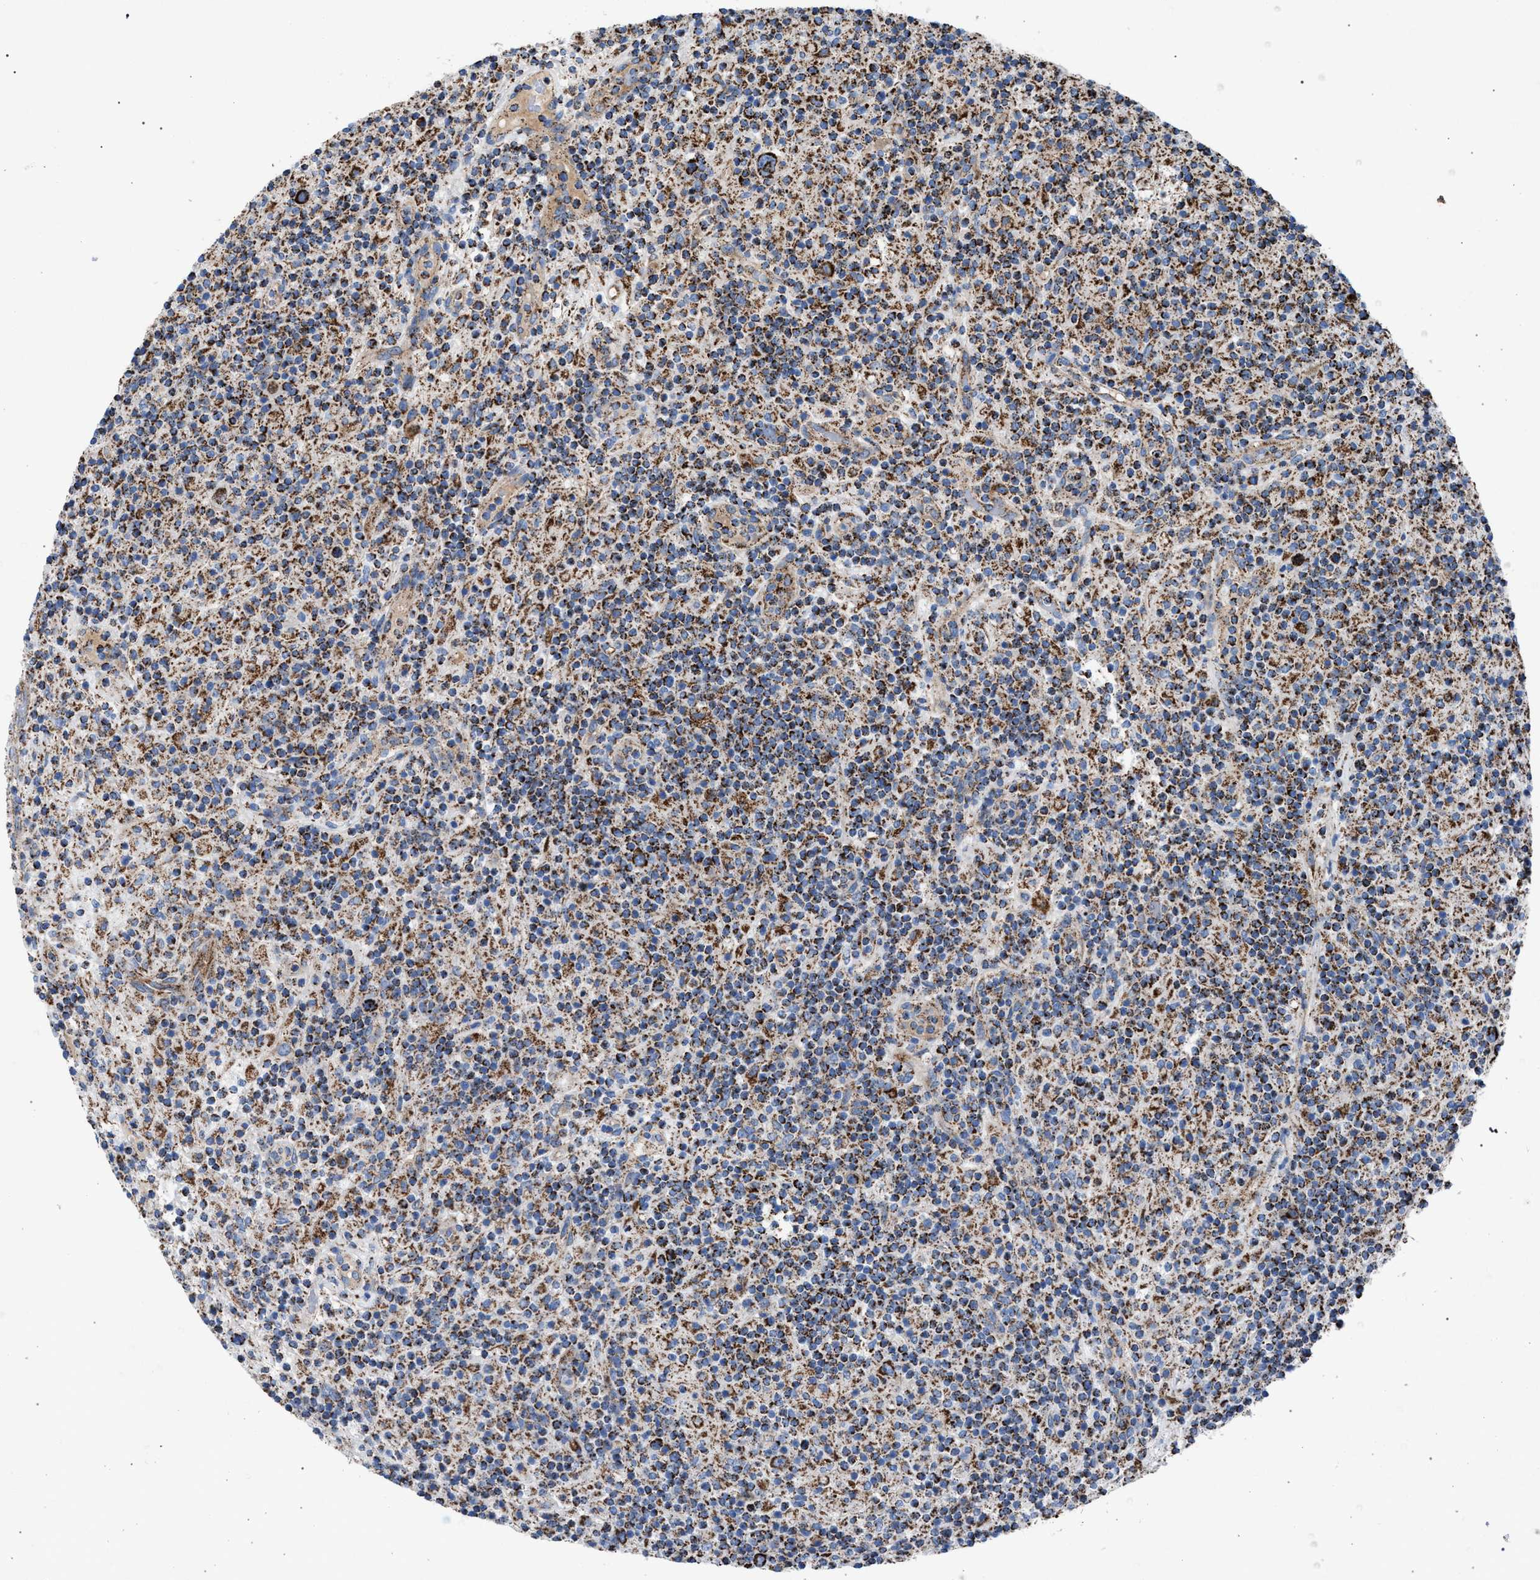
{"staining": {"intensity": "strong", "quantity": ">75%", "location": "cytoplasmic/membranous"}, "tissue": "lymphoma", "cell_type": "Tumor cells", "image_type": "cancer", "snomed": [{"axis": "morphology", "description": "Hodgkin's disease, NOS"}, {"axis": "topography", "description": "Lymph node"}], "caption": "A brown stain highlights strong cytoplasmic/membranous staining of a protein in human lymphoma tumor cells.", "gene": "VPS13A", "patient": {"sex": "male", "age": 70}}